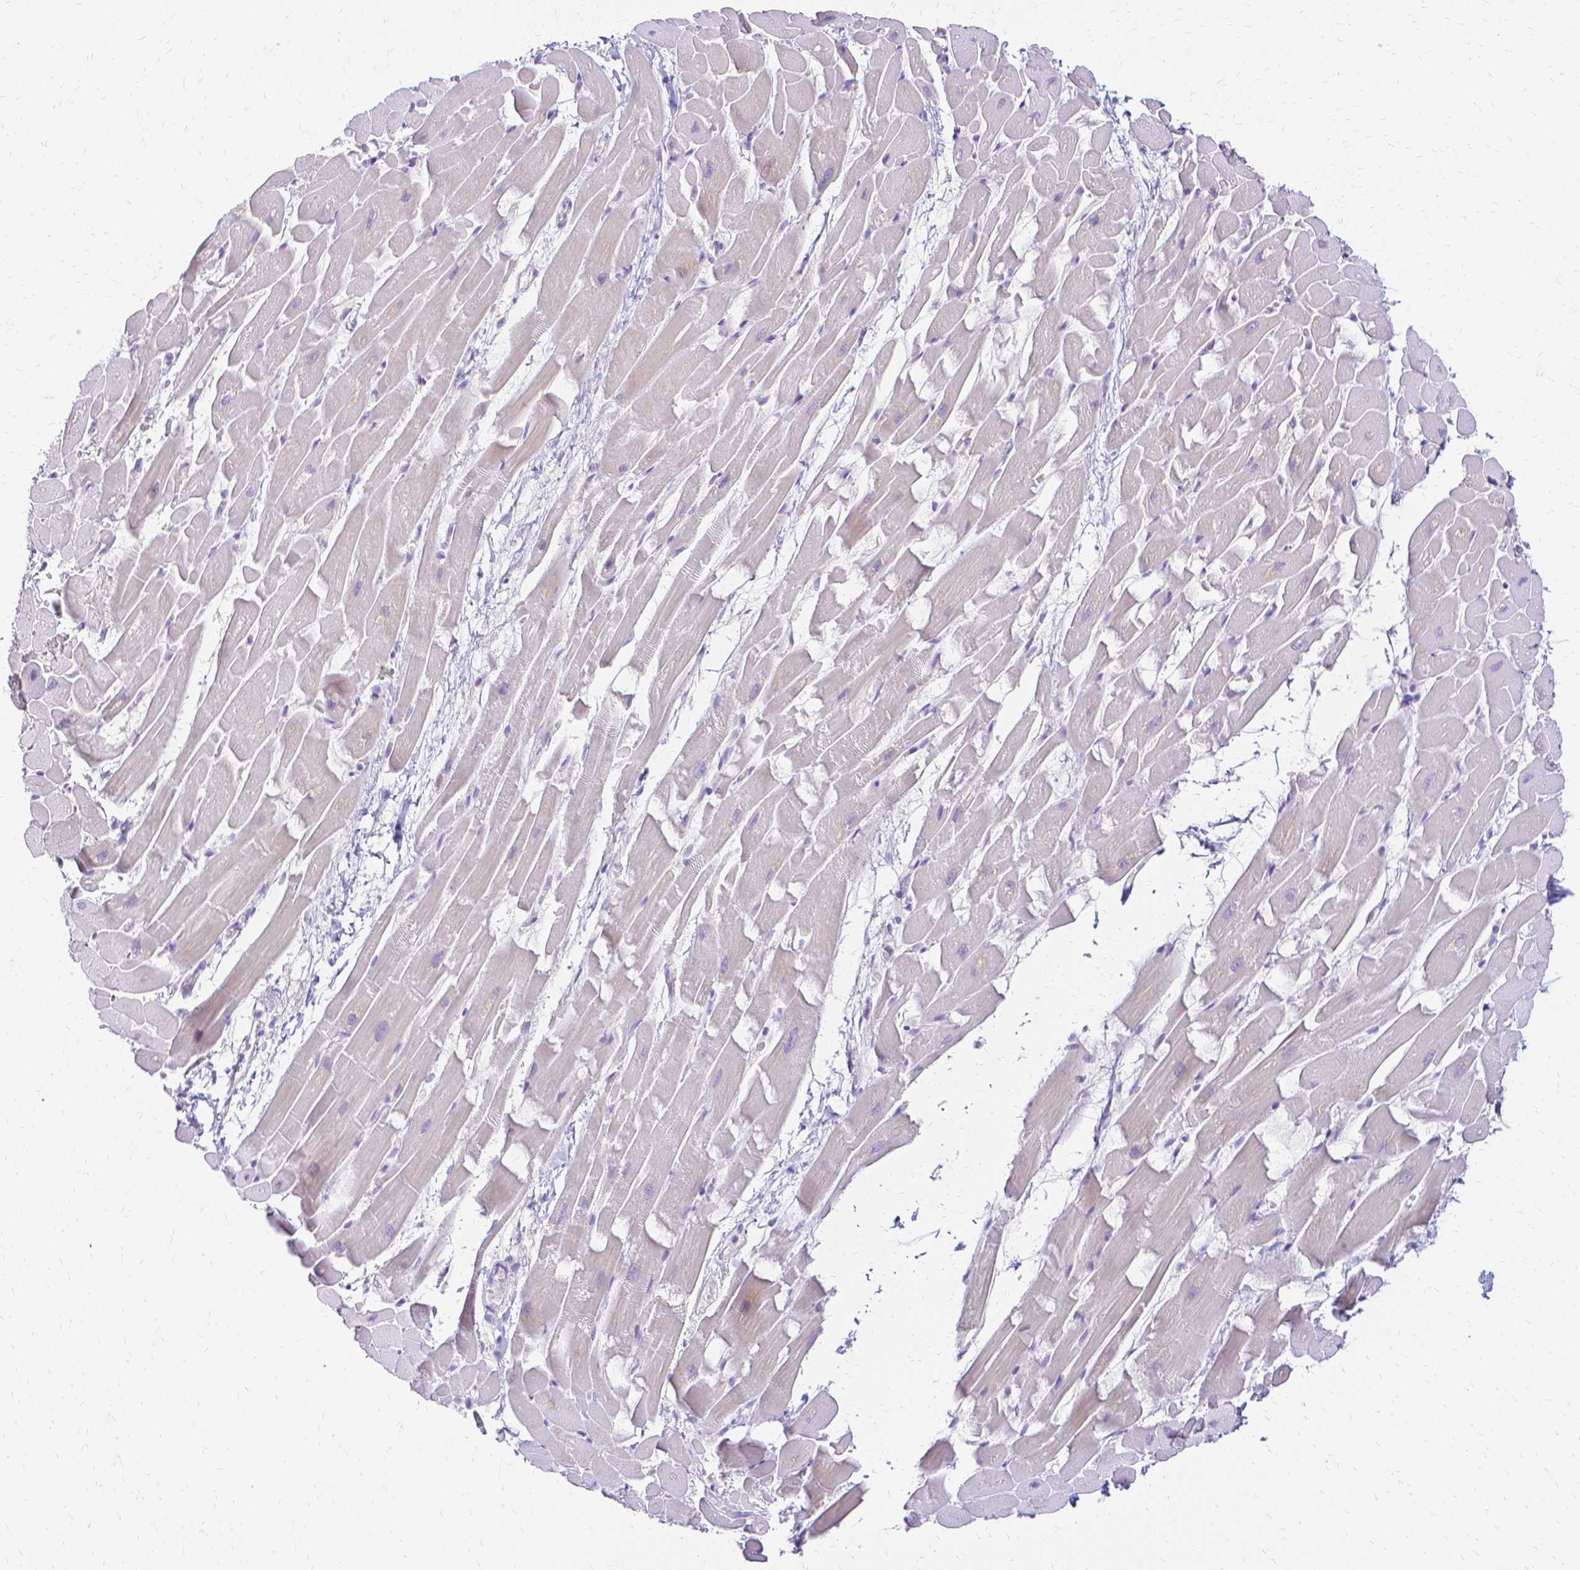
{"staining": {"intensity": "negative", "quantity": "none", "location": "none"}, "tissue": "heart muscle", "cell_type": "Cardiomyocytes", "image_type": "normal", "snomed": [{"axis": "morphology", "description": "Normal tissue, NOS"}, {"axis": "topography", "description": "Heart"}], "caption": "IHC histopathology image of unremarkable heart muscle: heart muscle stained with DAB displays no significant protein staining in cardiomyocytes. (Immunohistochemistry, brightfield microscopy, high magnification).", "gene": "CCNB1", "patient": {"sex": "male", "age": 37}}